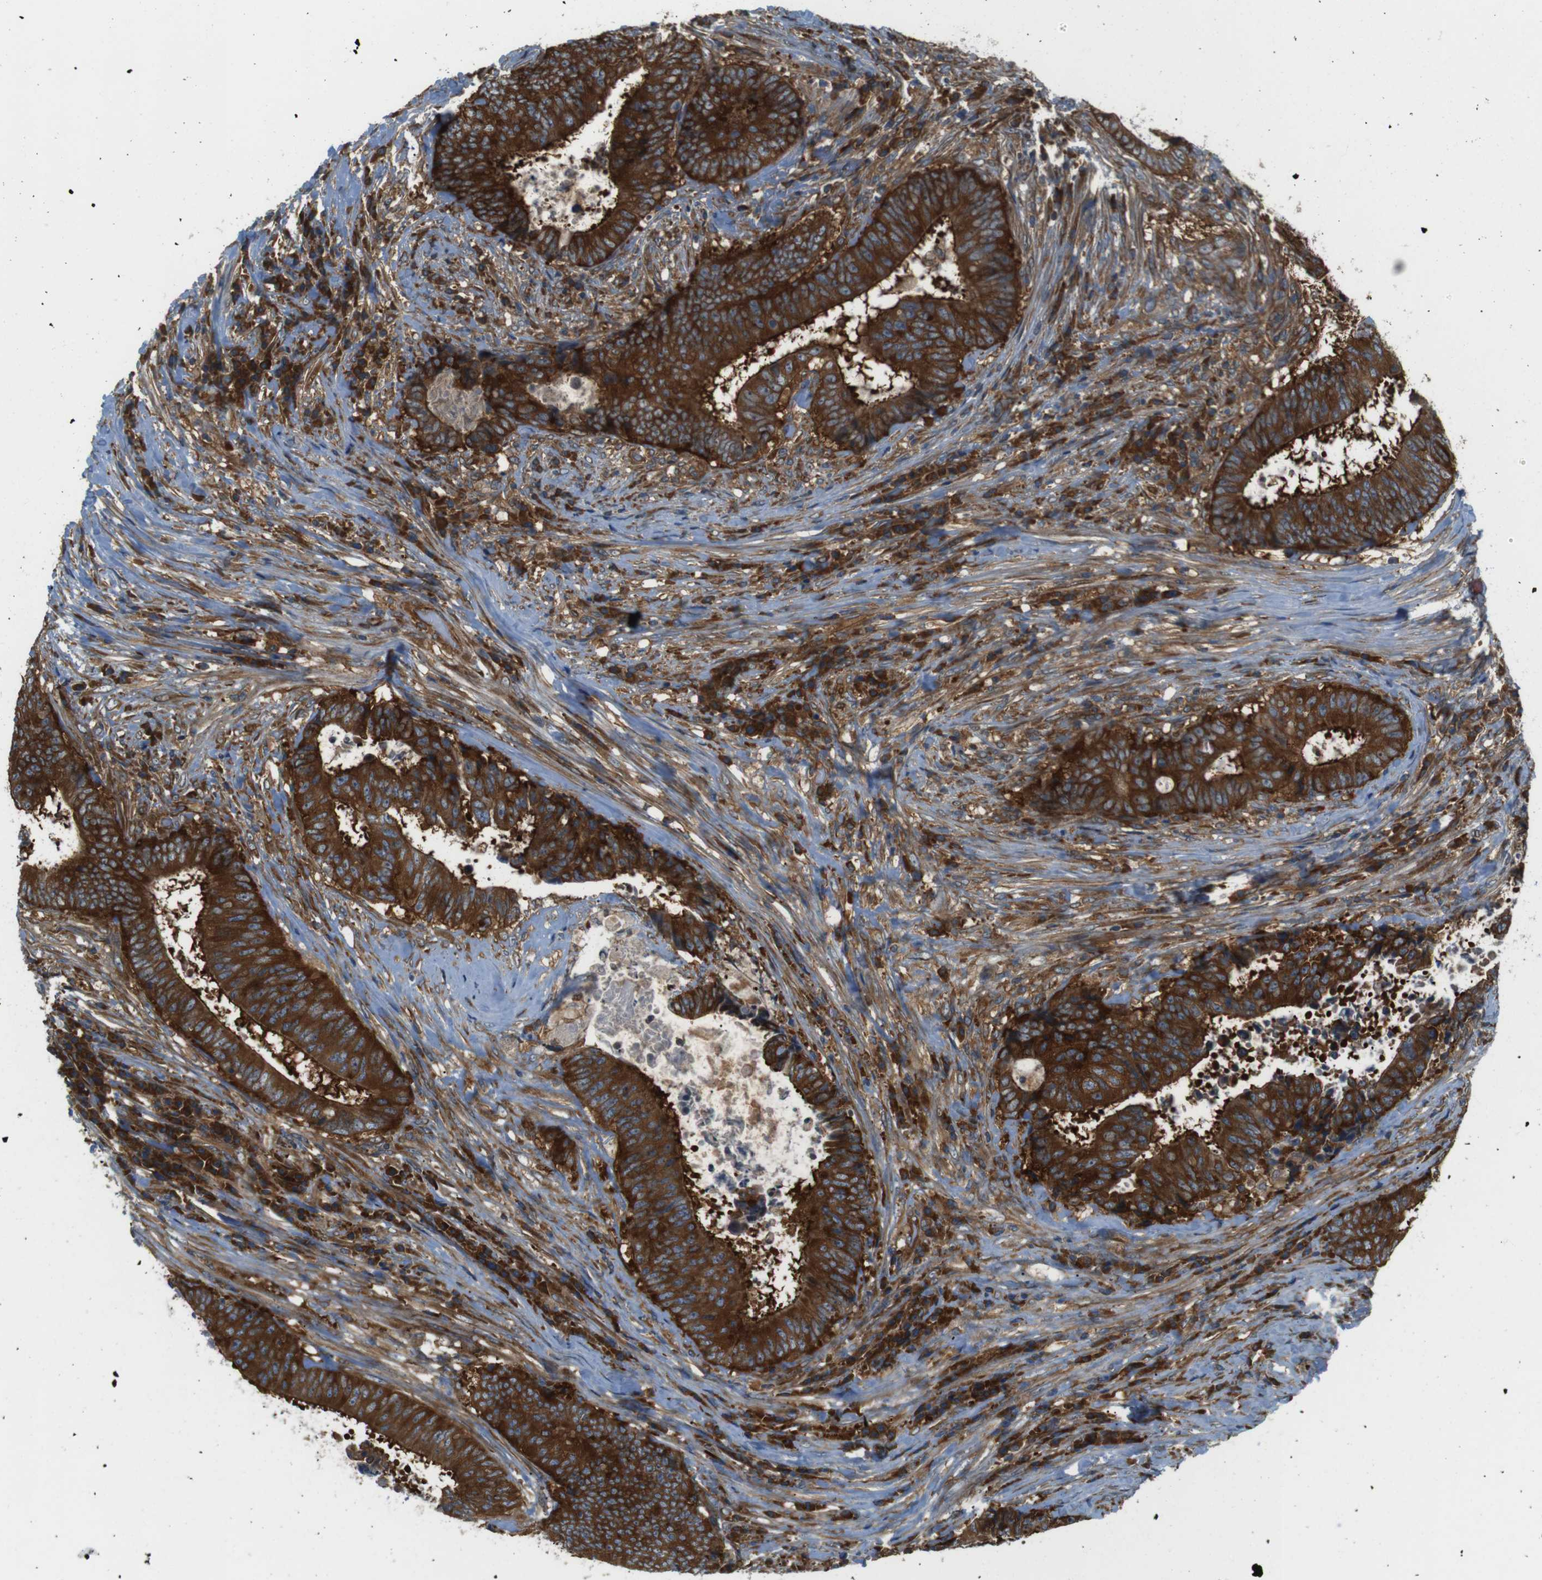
{"staining": {"intensity": "strong", "quantity": ">75%", "location": "cytoplasmic/membranous"}, "tissue": "colorectal cancer", "cell_type": "Tumor cells", "image_type": "cancer", "snomed": [{"axis": "morphology", "description": "Adenocarcinoma, NOS"}, {"axis": "topography", "description": "Rectum"}], "caption": "Brown immunohistochemical staining in human colorectal cancer (adenocarcinoma) exhibits strong cytoplasmic/membranous positivity in approximately >75% of tumor cells.", "gene": "TSC1", "patient": {"sex": "male", "age": 72}}